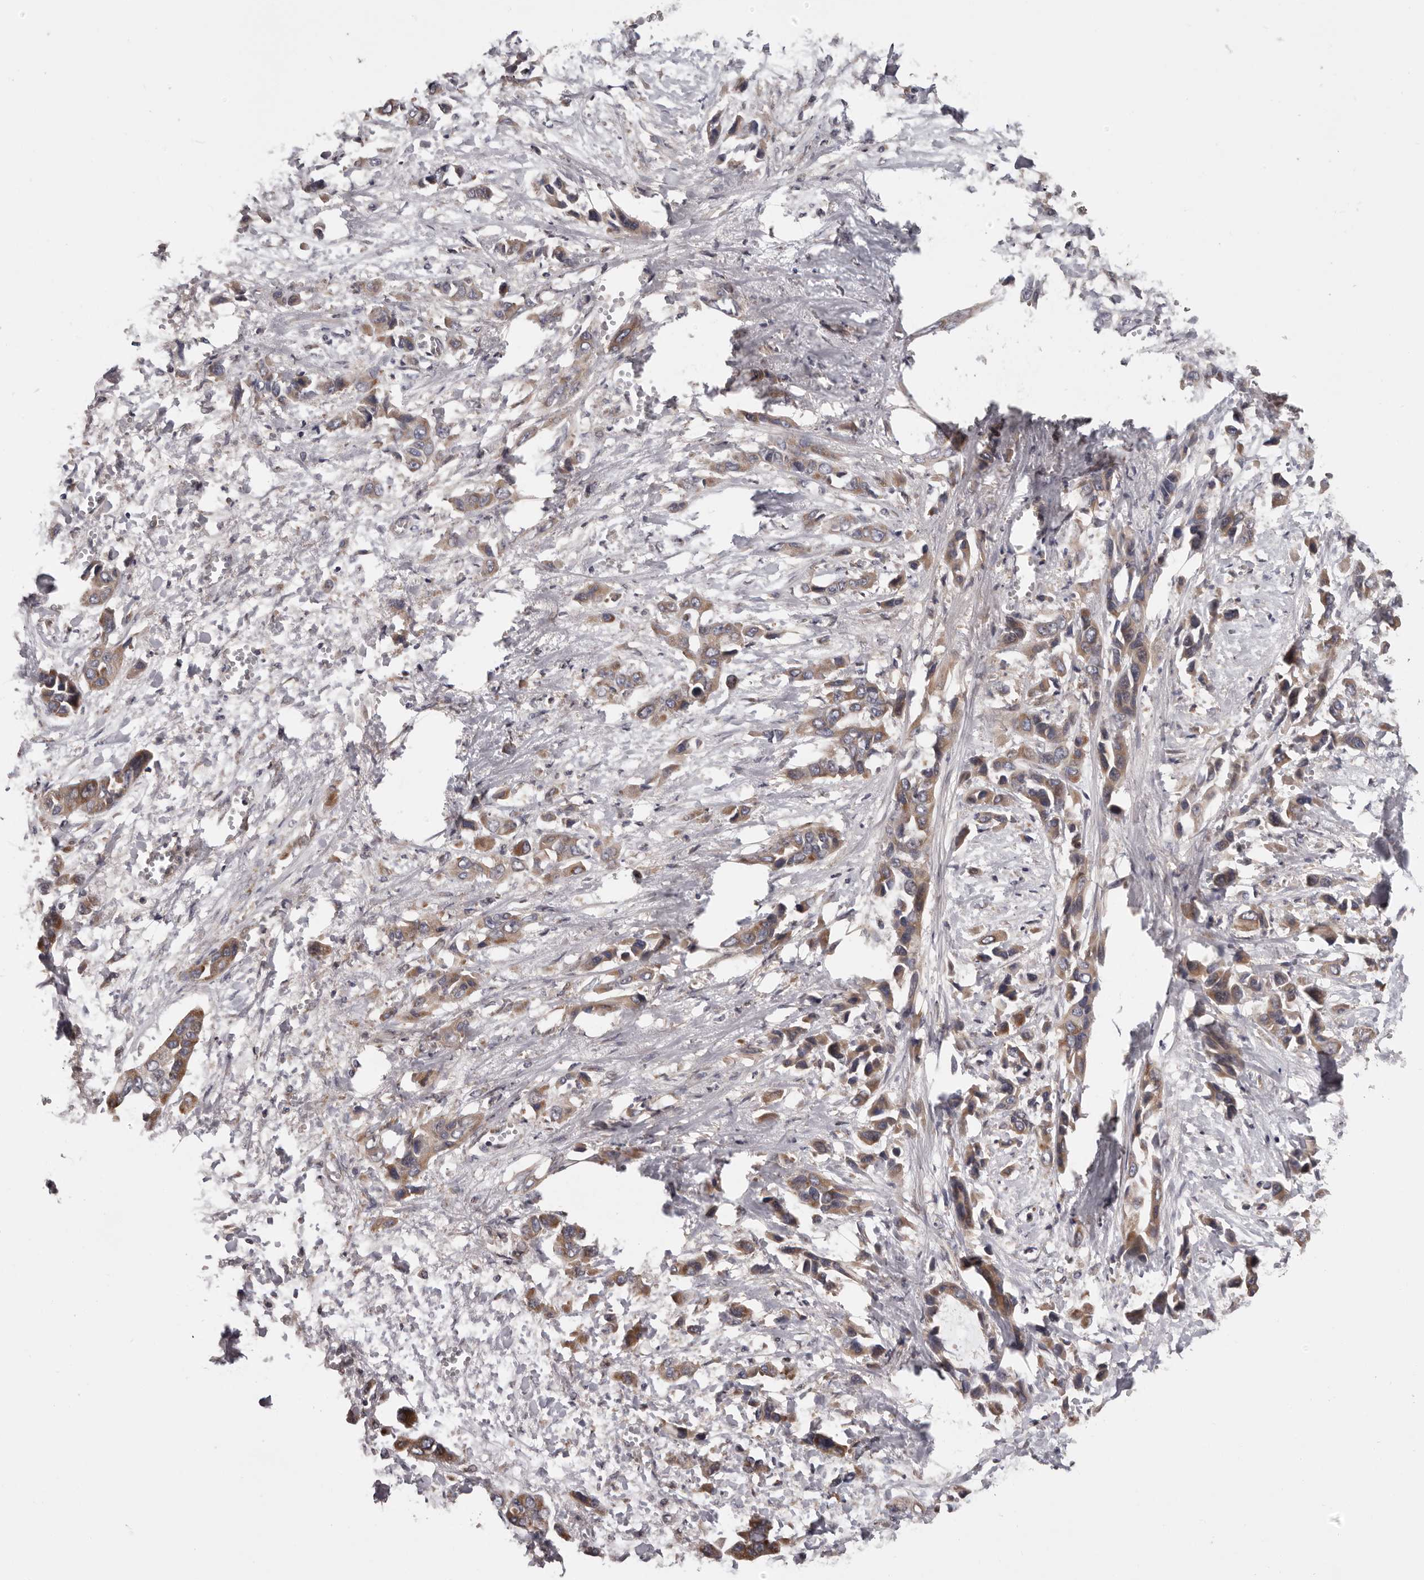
{"staining": {"intensity": "moderate", "quantity": ">75%", "location": "cytoplasmic/membranous"}, "tissue": "liver cancer", "cell_type": "Tumor cells", "image_type": "cancer", "snomed": [{"axis": "morphology", "description": "Cholangiocarcinoma"}, {"axis": "topography", "description": "Liver"}], "caption": "High-power microscopy captured an immunohistochemistry micrograph of liver cancer (cholangiocarcinoma), revealing moderate cytoplasmic/membranous positivity in about >75% of tumor cells.", "gene": "VPS37A", "patient": {"sex": "female", "age": 52}}